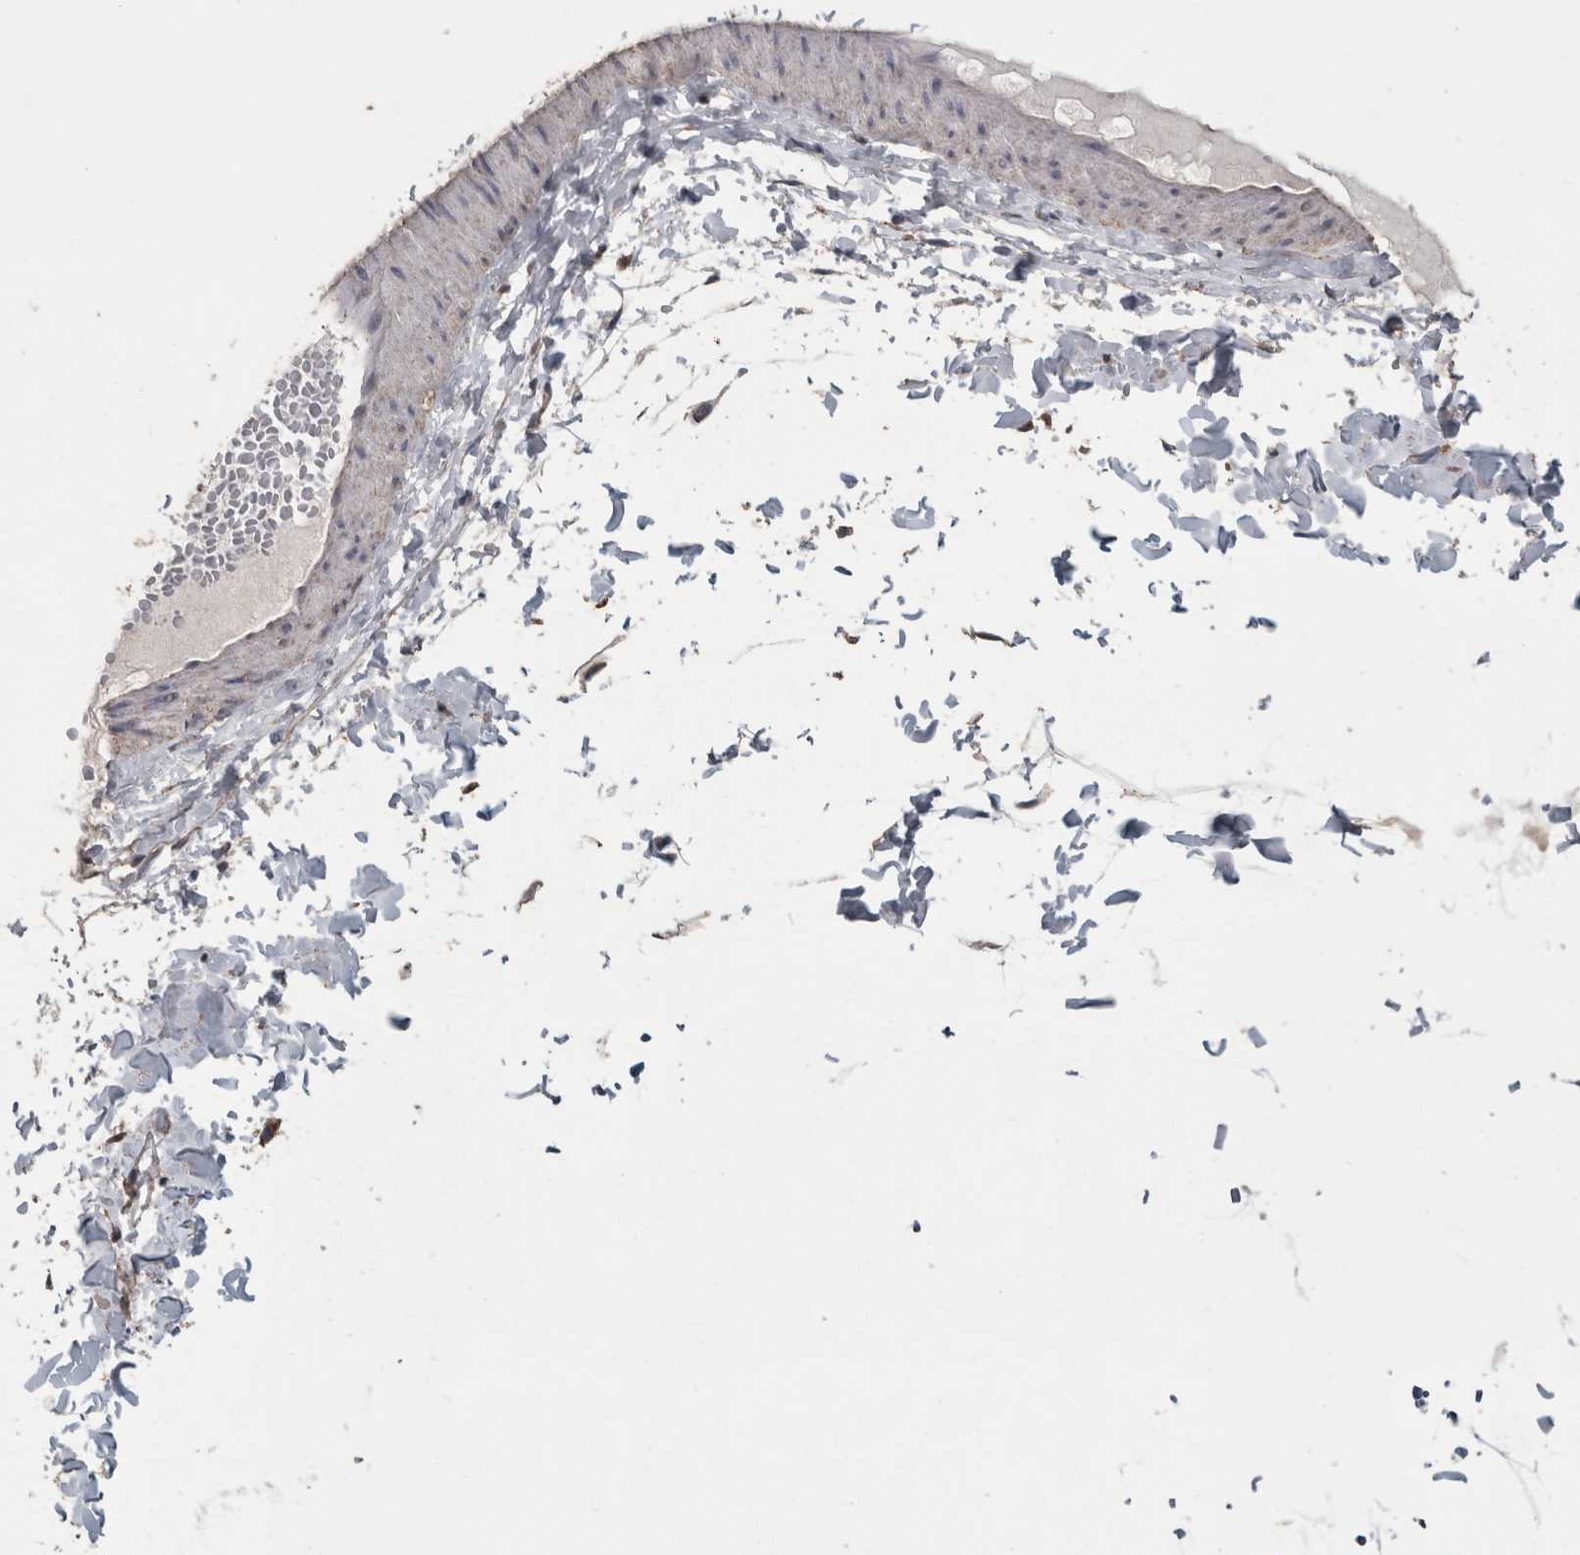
{"staining": {"intensity": "weak", "quantity": "25%-75%", "location": "cytoplasmic/membranous"}, "tissue": "adipose tissue", "cell_type": "Adipocytes", "image_type": "normal", "snomed": [{"axis": "morphology", "description": "Normal tissue, NOS"}, {"axis": "topography", "description": "Adipose tissue"}, {"axis": "topography", "description": "Vascular tissue"}, {"axis": "topography", "description": "Peripheral nerve tissue"}], "caption": "Adipose tissue stained for a protein demonstrates weak cytoplasmic/membranous positivity in adipocytes.", "gene": "ACADM", "patient": {"sex": "male", "age": 25}}